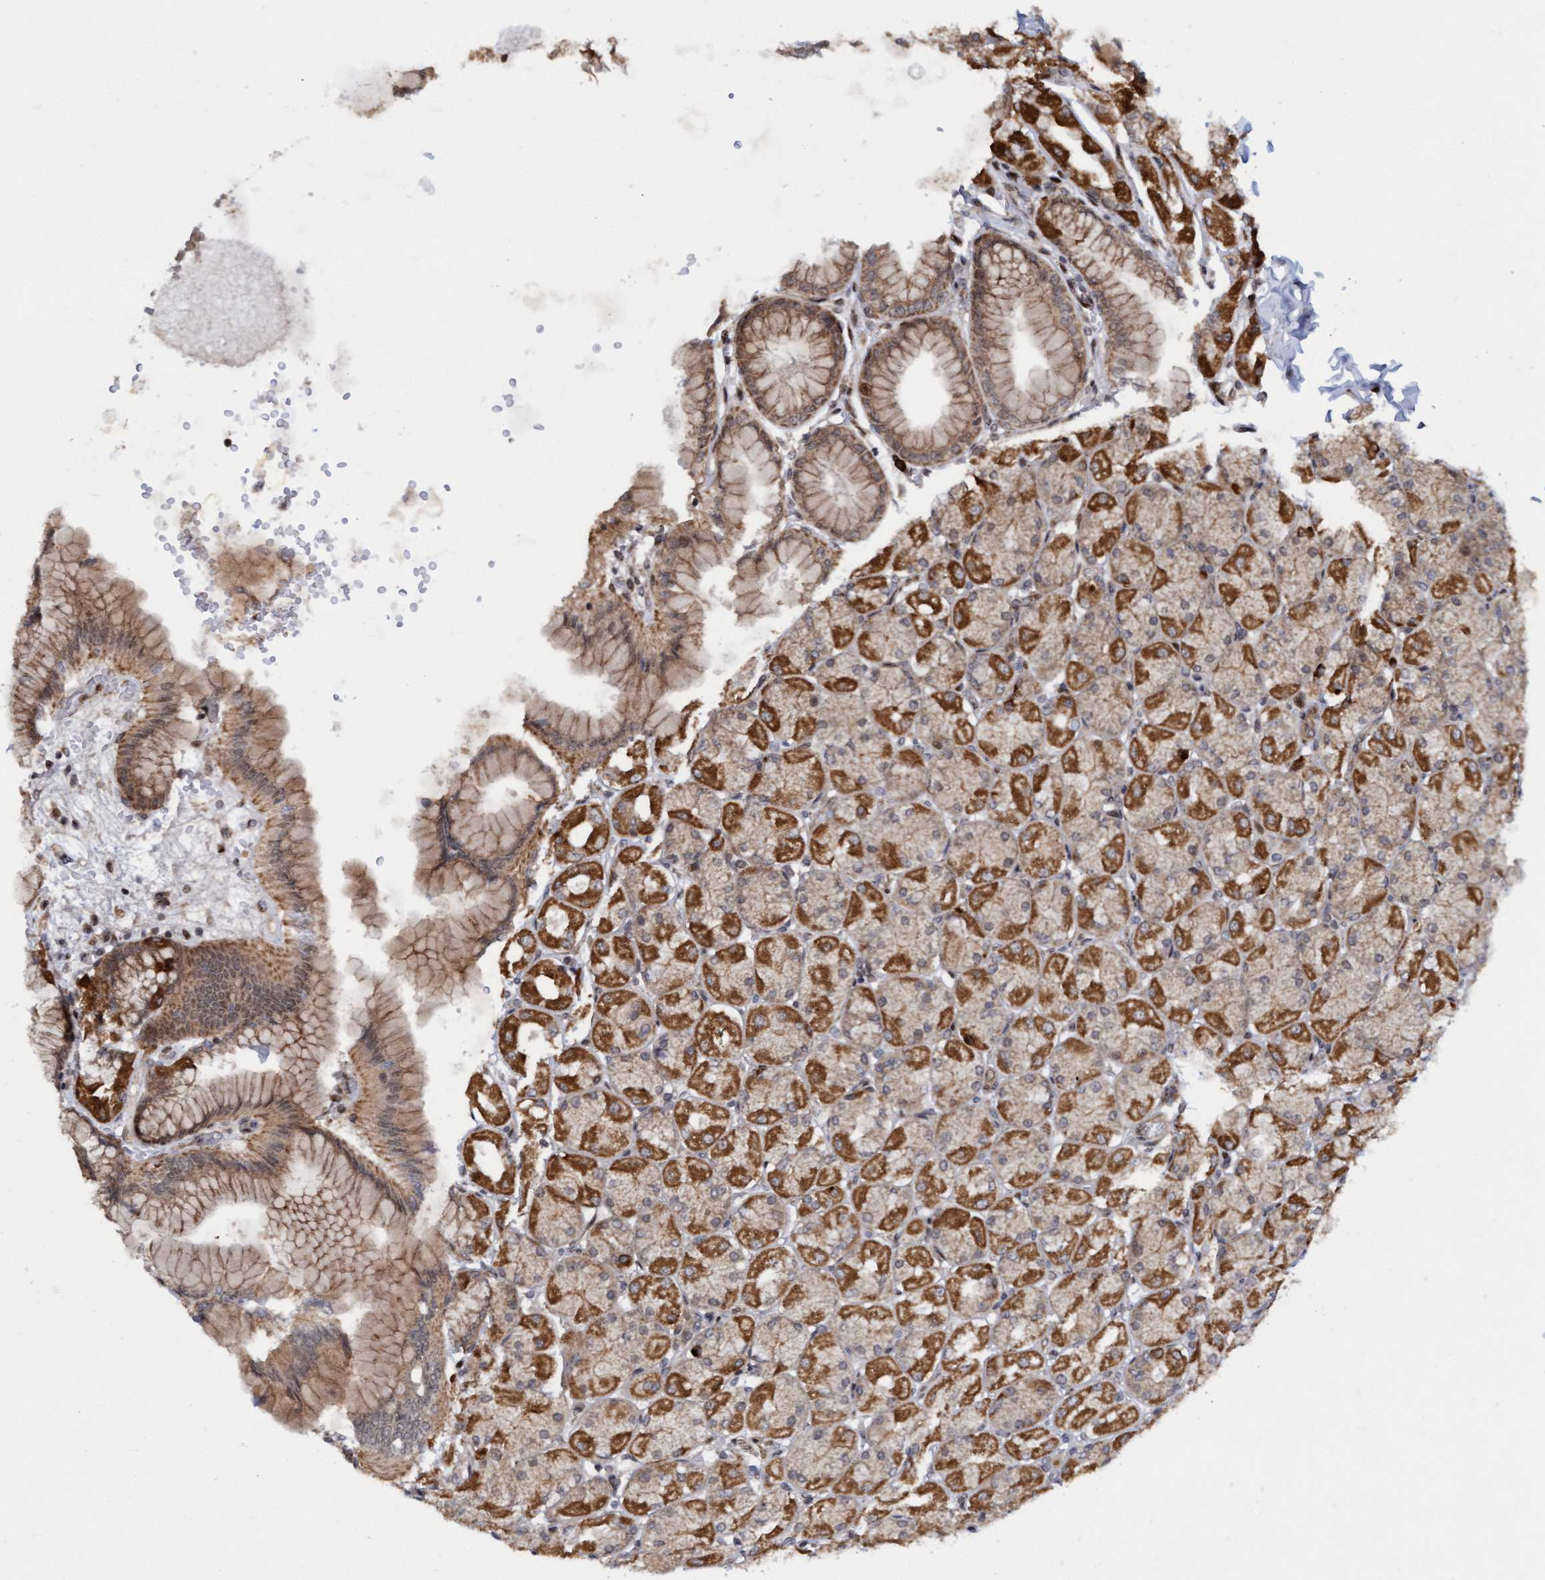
{"staining": {"intensity": "moderate", "quantity": ">75%", "location": "cytoplasmic/membranous"}, "tissue": "stomach", "cell_type": "Glandular cells", "image_type": "normal", "snomed": [{"axis": "morphology", "description": "Normal tissue, NOS"}, {"axis": "topography", "description": "Stomach, upper"}], "caption": "Moderate cytoplasmic/membranous protein expression is appreciated in about >75% of glandular cells in stomach. The protein of interest is shown in brown color, while the nuclei are stained blue.", "gene": "ITFG1", "patient": {"sex": "female", "age": 56}}